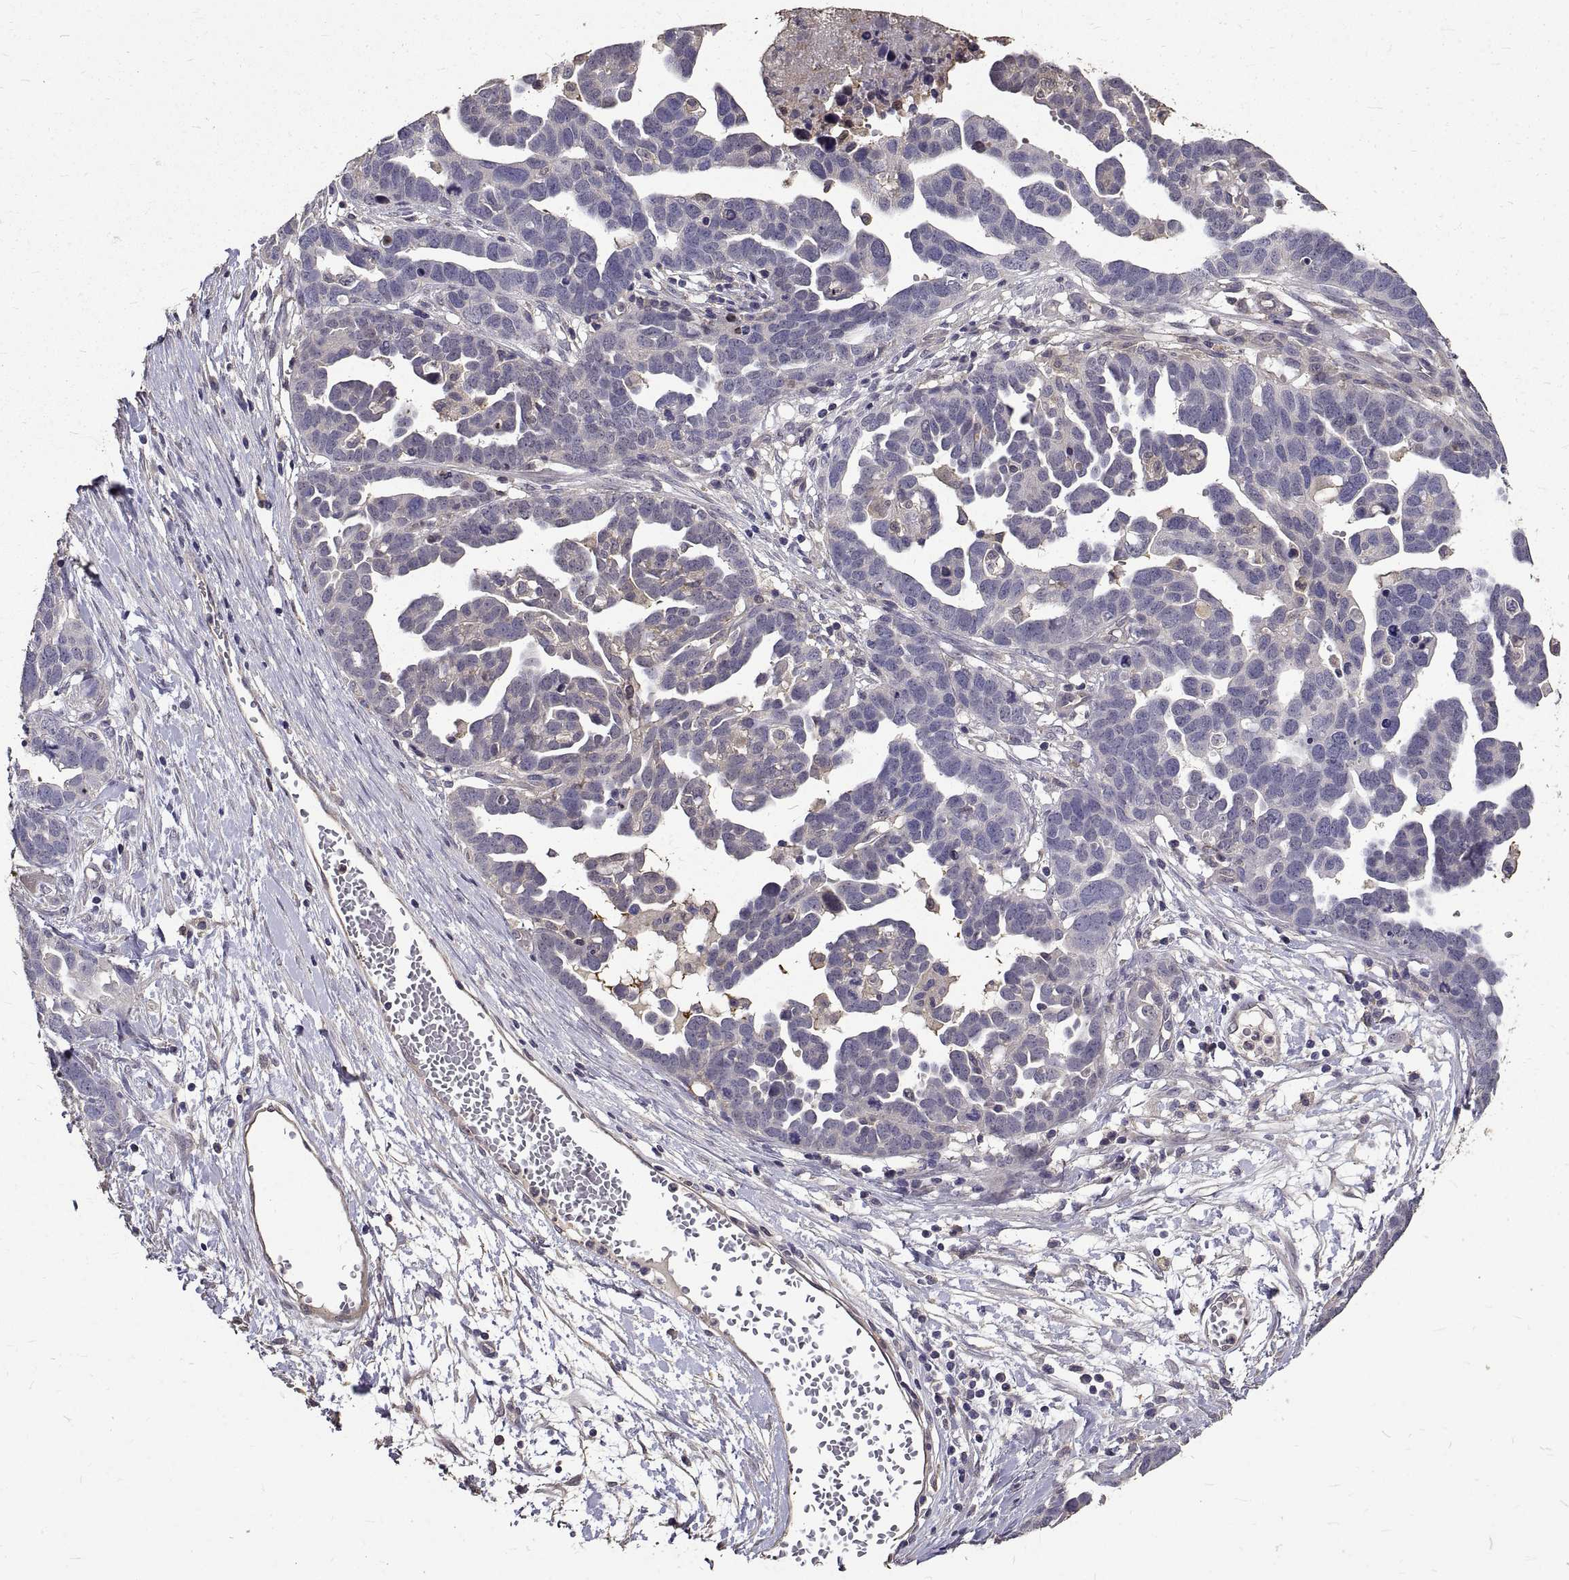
{"staining": {"intensity": "negative", "quantity": "none", "location": "none"}, "tissue": "ovarian cancer", "cell_type": "Tumor cells", "image_type": "cancer", "snomed": [{"axis": "morphology", "description": "Cystadenocarcinoma, serous, NOS"}, {"axis": "topography", "description": "Ovary"}], "caption": "Image shows no protein positivity in tumor cells of ovarian cancer tissue. (DAB IHC with hematoxylin counter stain).", "gene": "PEA15", "patient": {"sex": "female", "age": 54}}